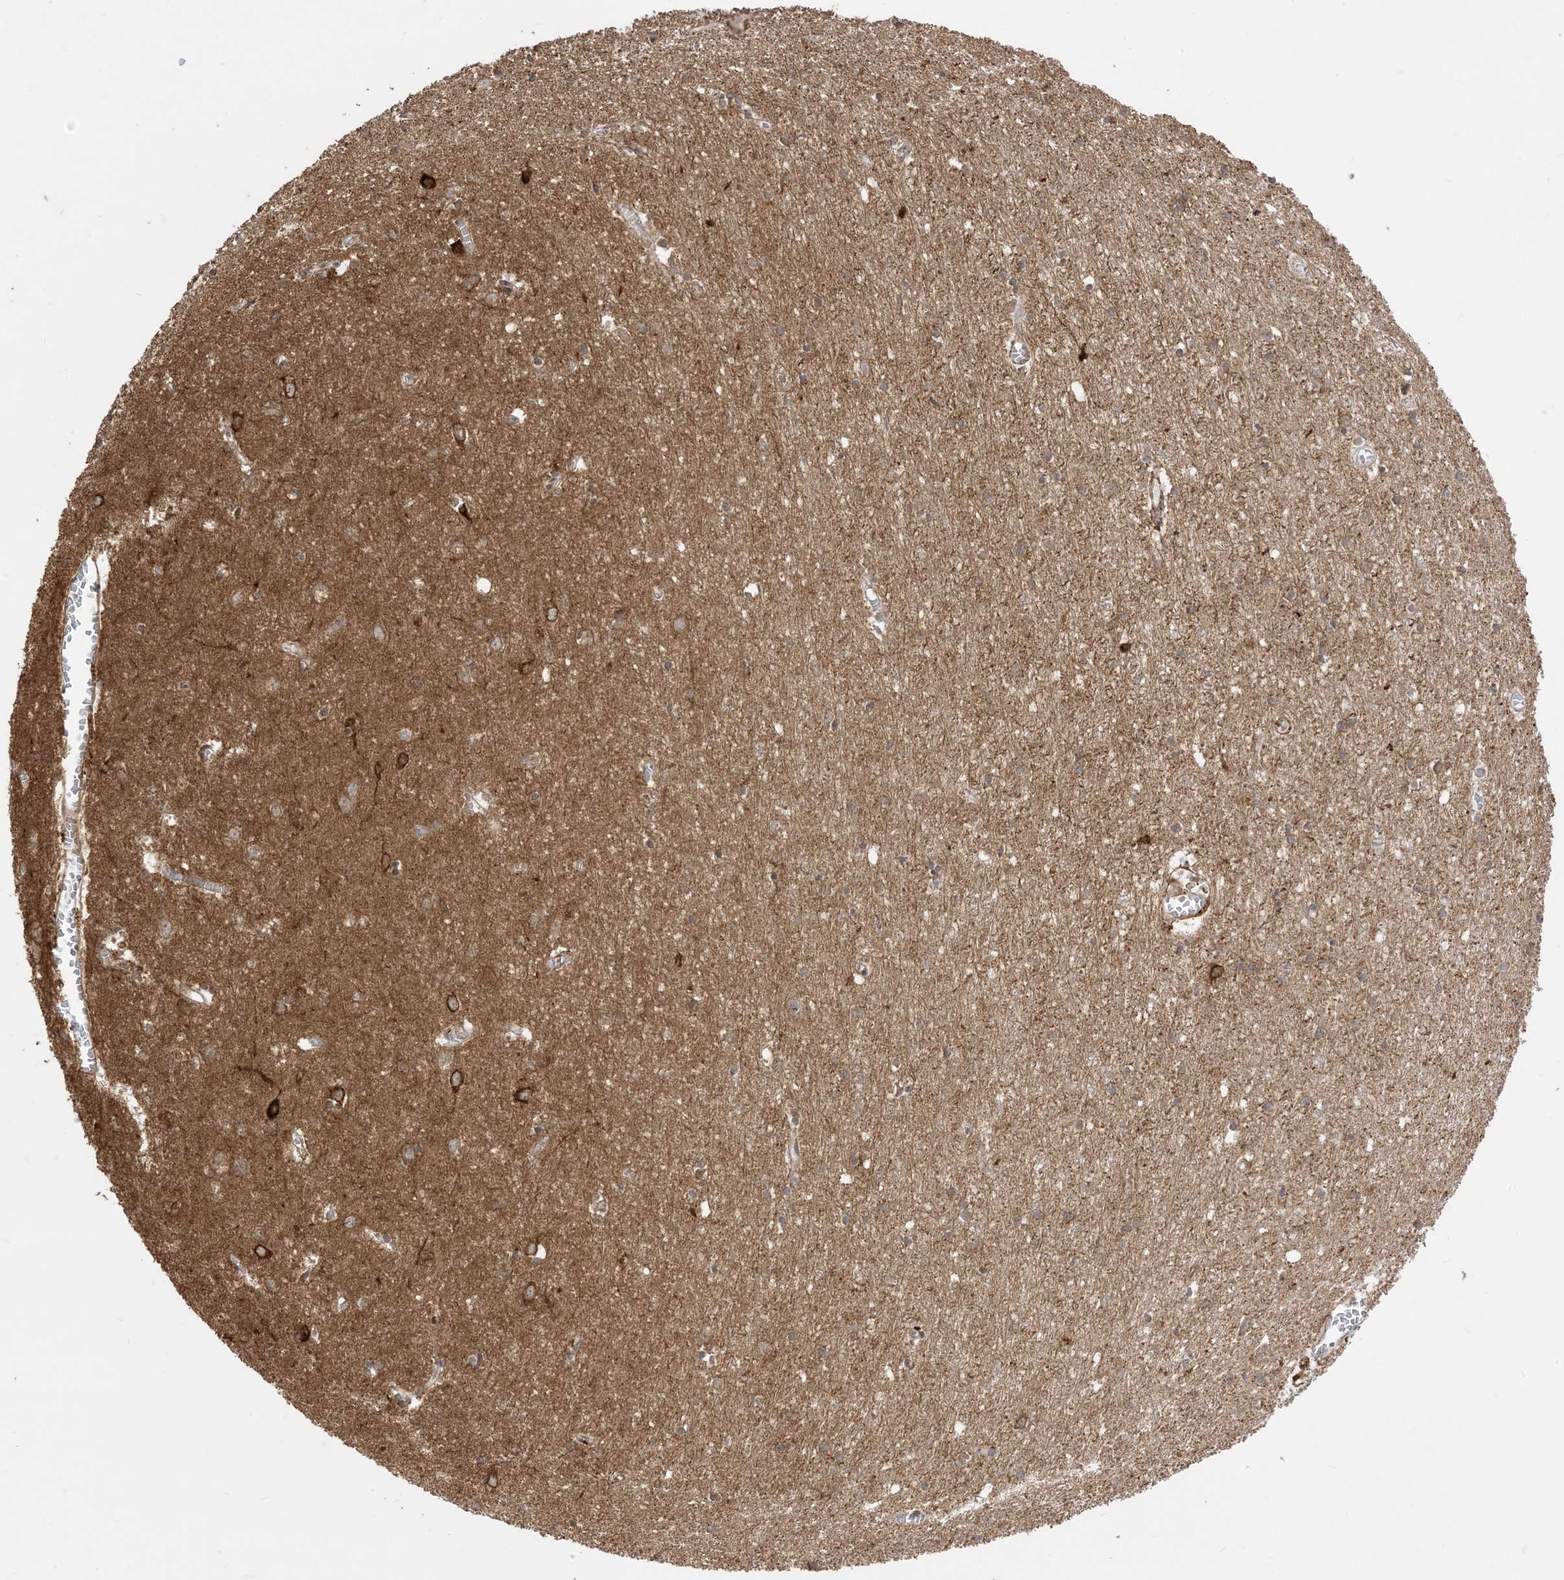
{"staining": {"intensity": "moderate", "quantity": ">75%", "location": "cytoplasmic/membranous"}, "tissue": "cerebral cortex", "cell_type": "Endothelial cells", "image_type": "normal", "snomed": [{"axis": "morphology", "description": "Normal tissue, NOS"}, {"axis": "topography", "description": "Cerebral cortex"}], "caption": "Immunohistochemical staining of normal human cerebral cortex demonstrates medium levels of moderate cytoplasmic/membranous expression in approximately >75% of endothelial cells. (DAB (3,3'-diaminobenzidine) = brown stain, brightfield microscopy at high magnification).", "gene": "SIRT3", "patient": {"sex": "female", "age": 64}}